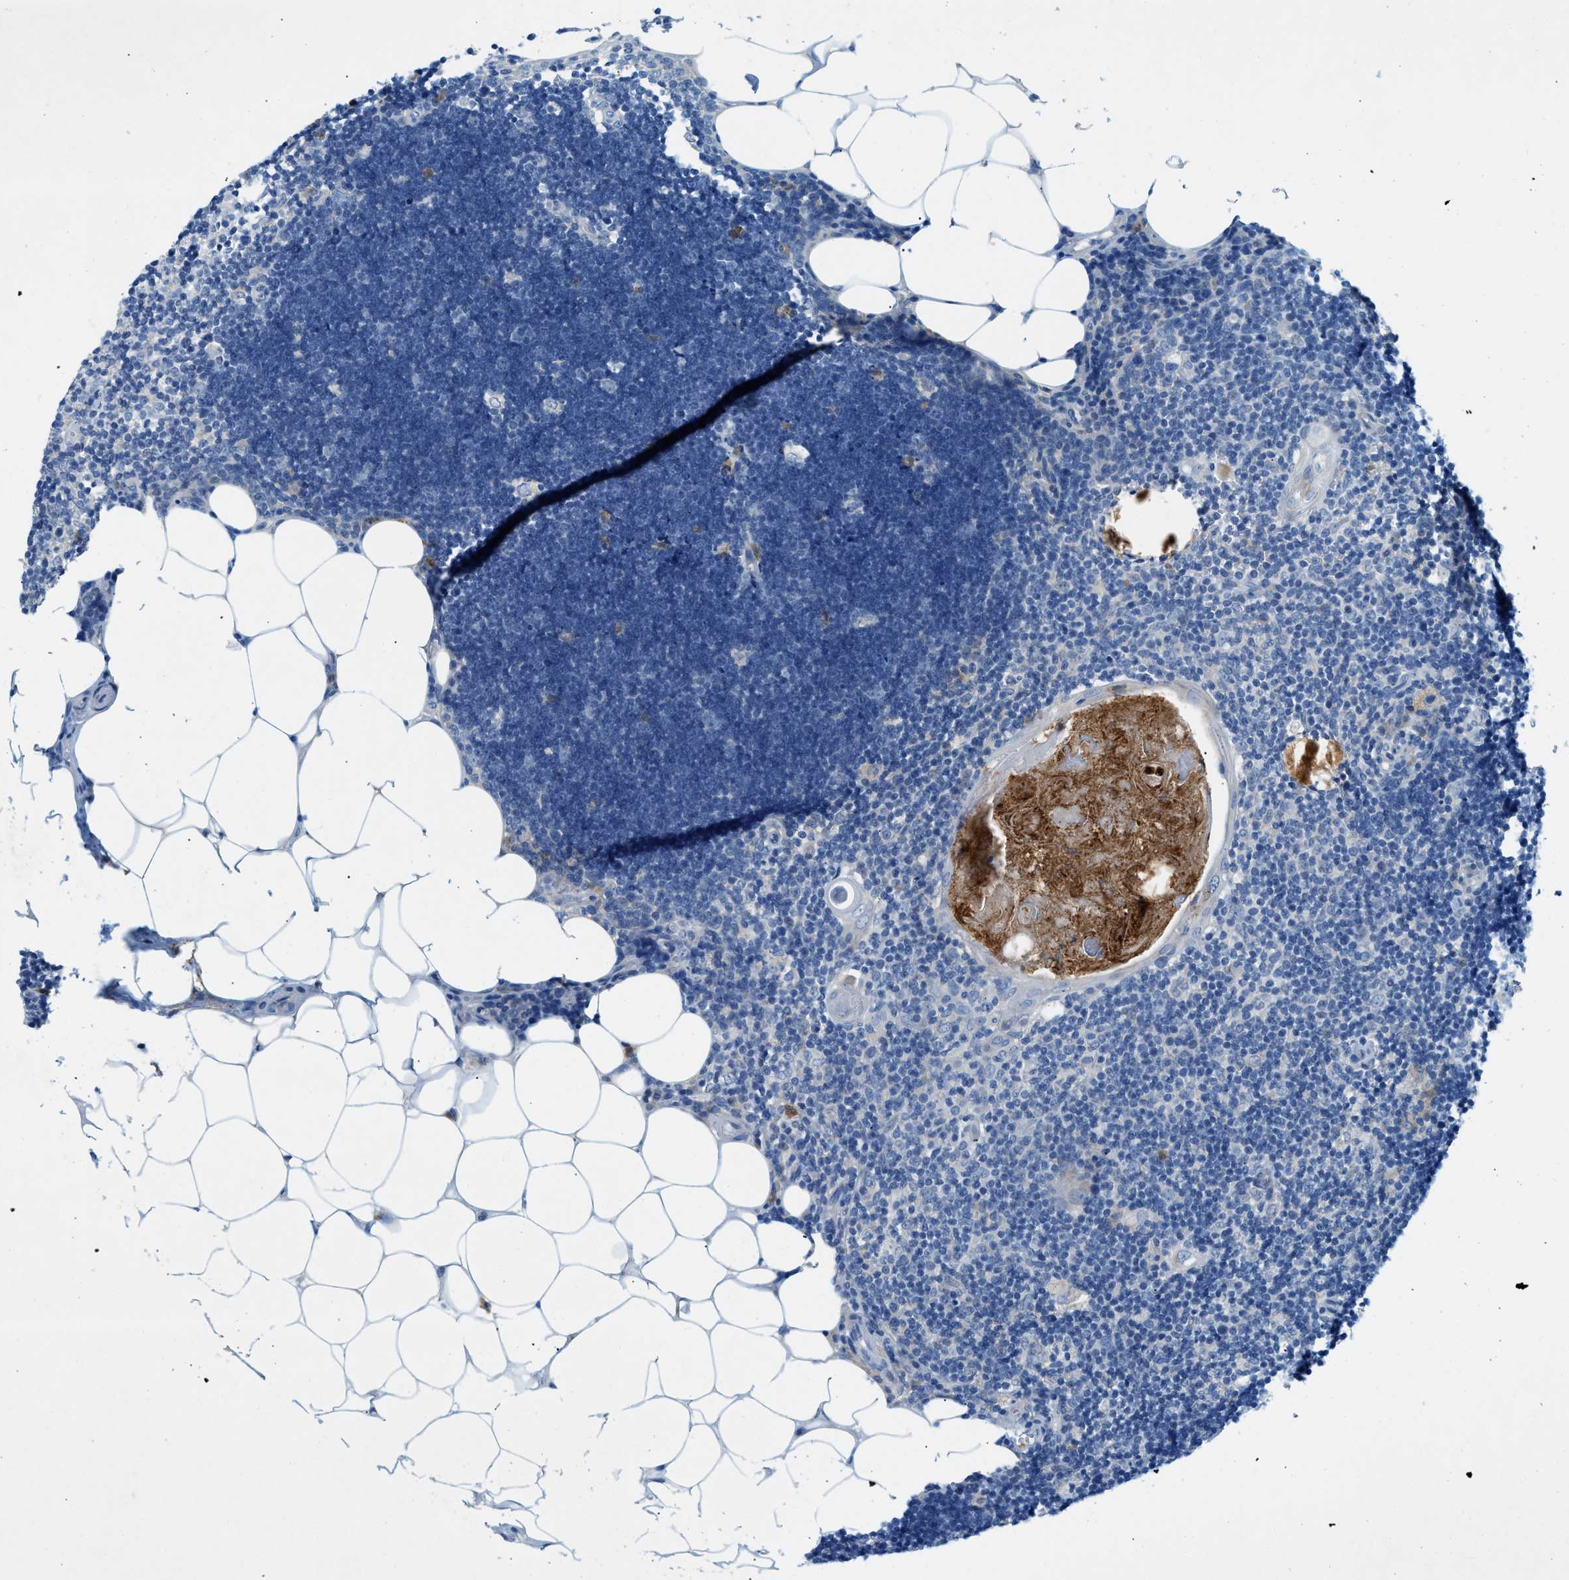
{"staining": {"intensity": "negative", "quantity": "none", "location": "none"}, "tissue": "lymph node", "cell_type": "Germinal center cells", "image_type": "normal", "snomed": [{"axis": "morphology", "description": "Normal tissue, NOS"}, {"axis": "topography", "description": "Lymph node"}], "caption": "Immunohistochemistry histopathology image of unremarkable lymph node stained for a protein (brown), which exhibits no positivity in germinal center cells.", "gene": "ZDHHC13", "patient": {"sex": "male", "age": 33}}